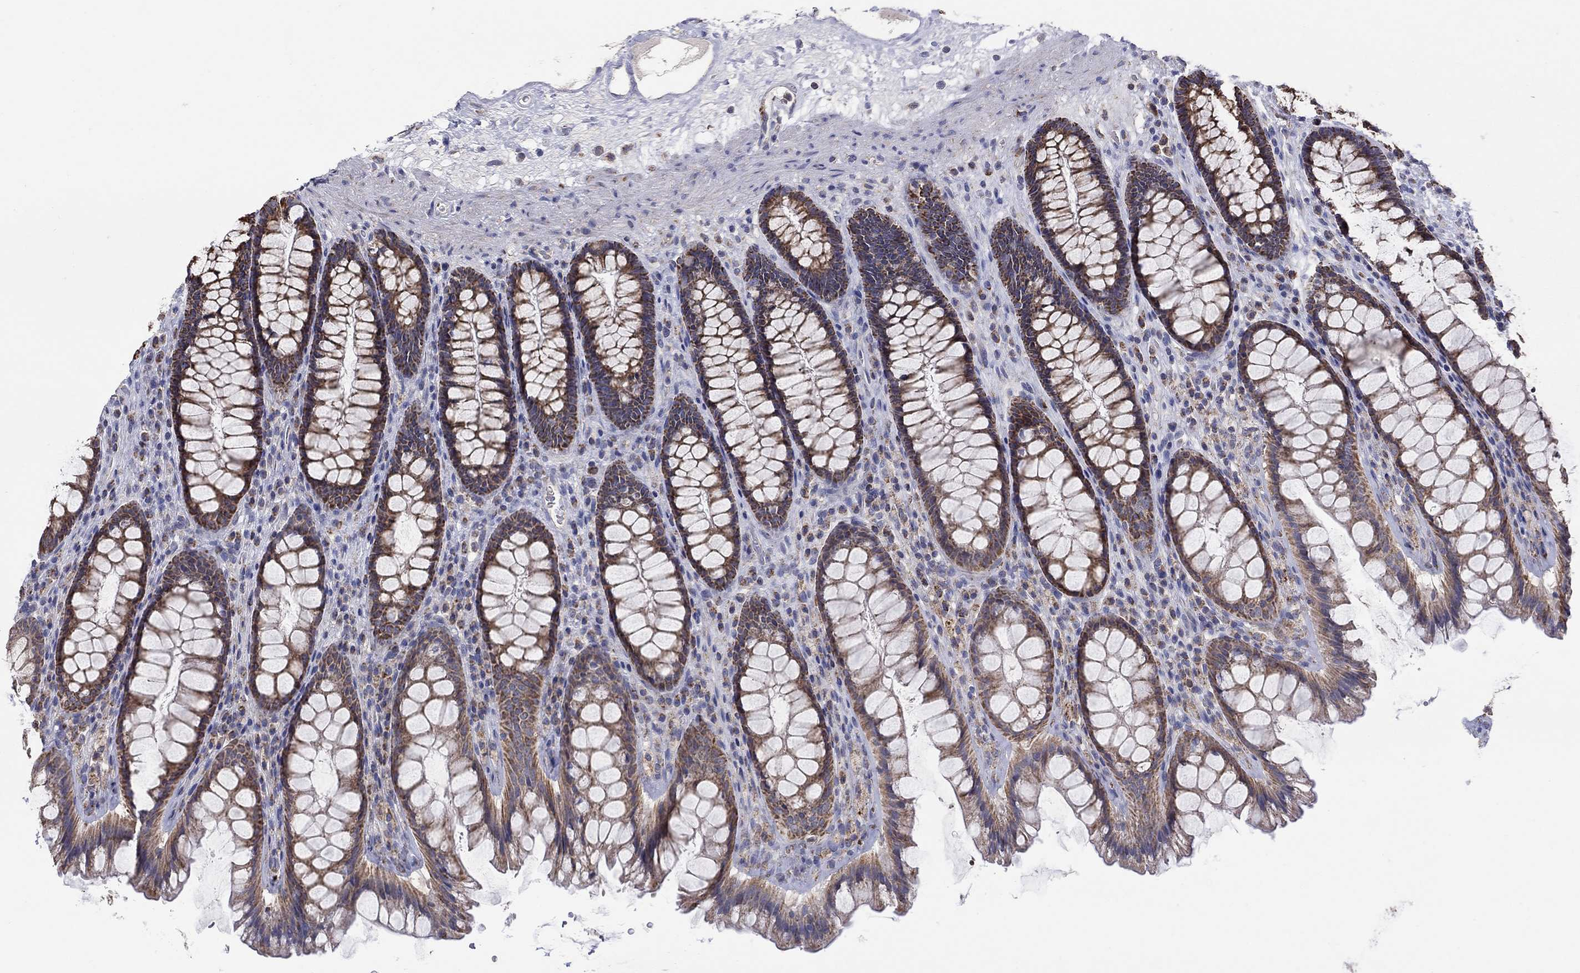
{"staining": {"intensity": "moderate", "quantity": ">75%", "location": "cytoplasmic/membranous"}, "tissue": "rectum", "cell_type": "Glandular cells", "image_type": "normal", "snomed": [{"axis": "morphology", "description": "Normal tissue, NOS"}, {"axis": "topography", "description": "Rectum"}], "caption": "The histopathology image reveals a brown stain indicating the presence of a protein in the cytoplasmic/membranous of glandular cells in rectum.", "gene": "HPS5", "patient": {"sex": "male", "age": 72}}